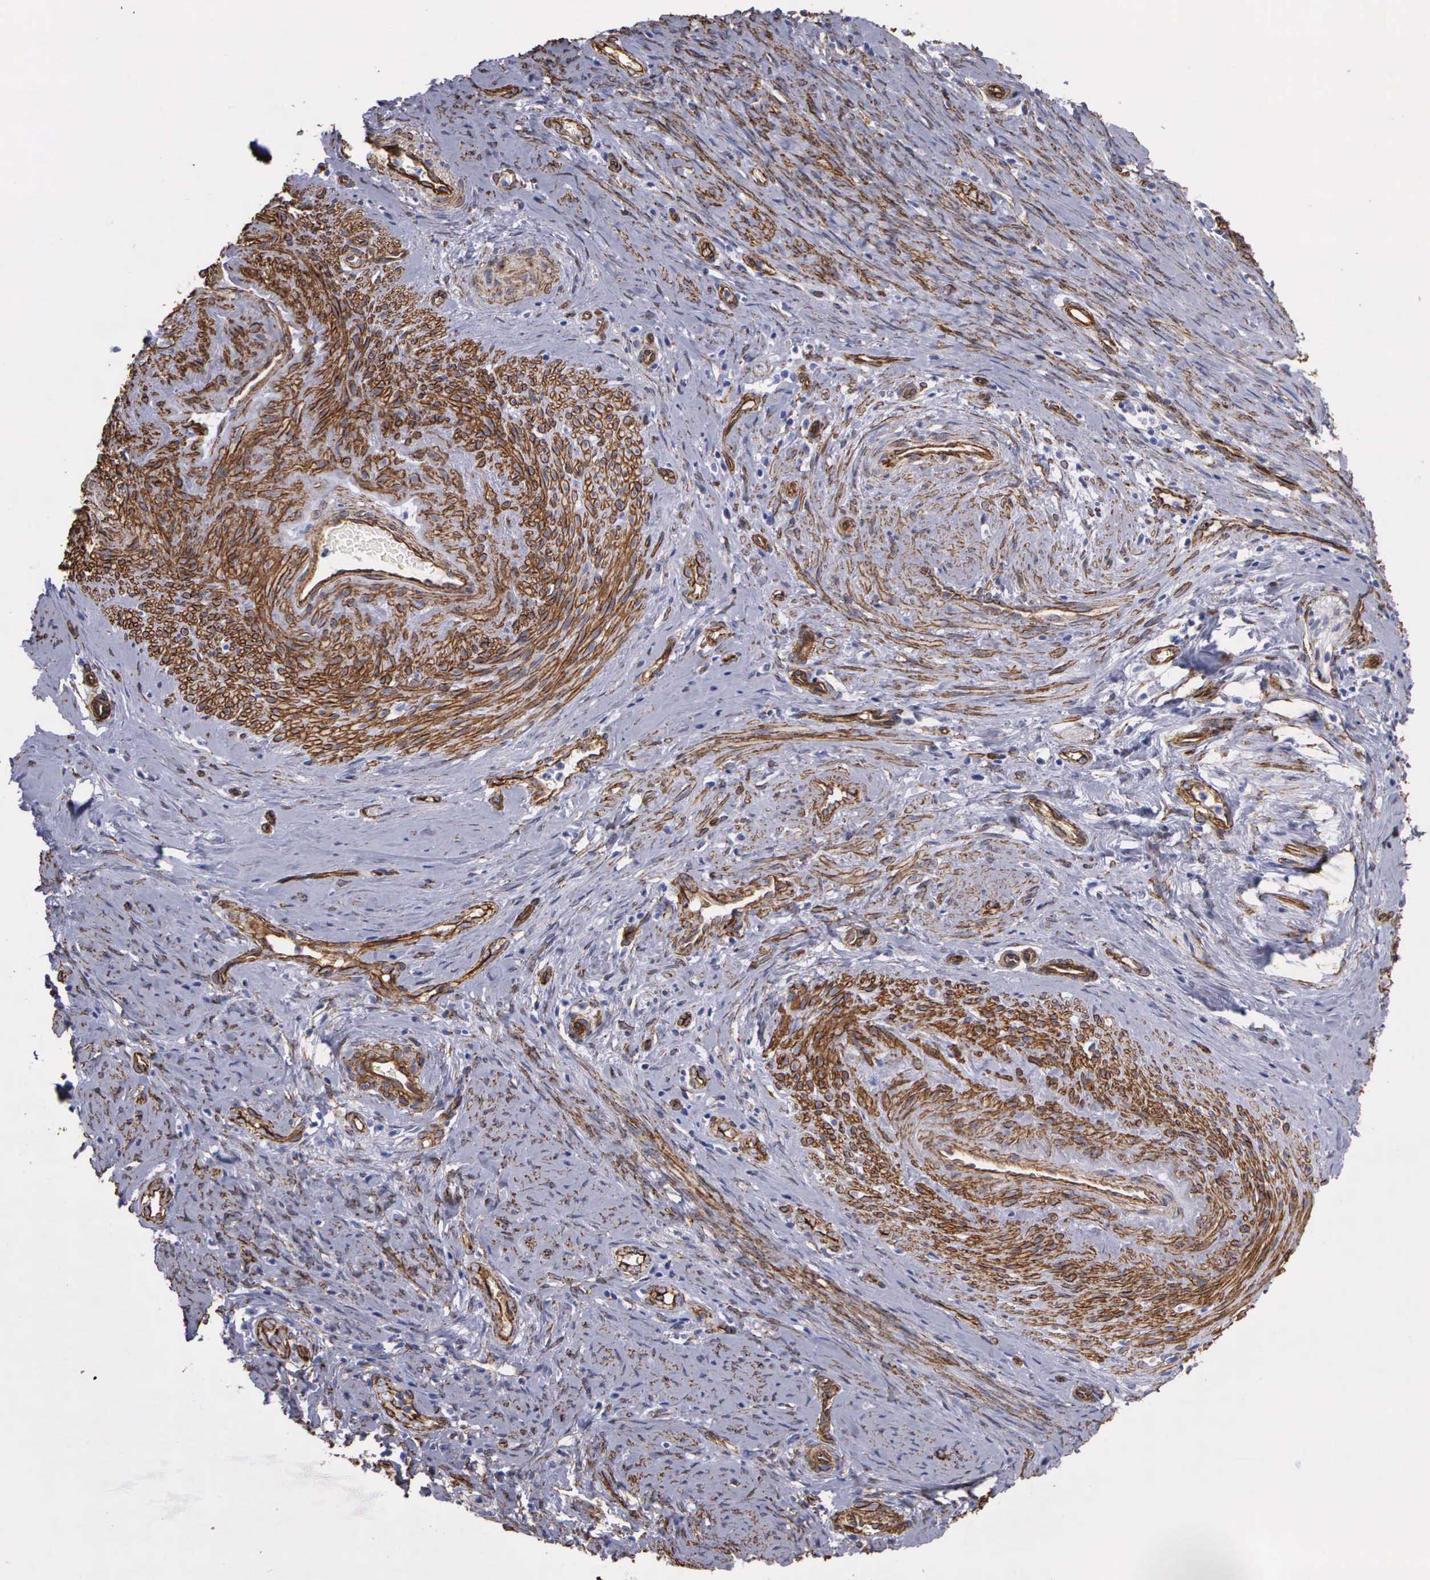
{"staining": {"intensity": "negative", "quantity": "none", "location": "none"}, "tissue": "cervical cancer", "cell_type": "Tumor cells", "image_type": "cancer", "snomed": [{"axis": "morphology", "description": "Squamous cell carcinoma, NOS"}, {"axis": "topography", "description": "Cervix"}], "caption": "There is no significant expression in tumor cells of cervical cancer (squamous cell carcinoma).", "gene": "MAGEB10", "patient": {"sex": "female", "age": 41}}